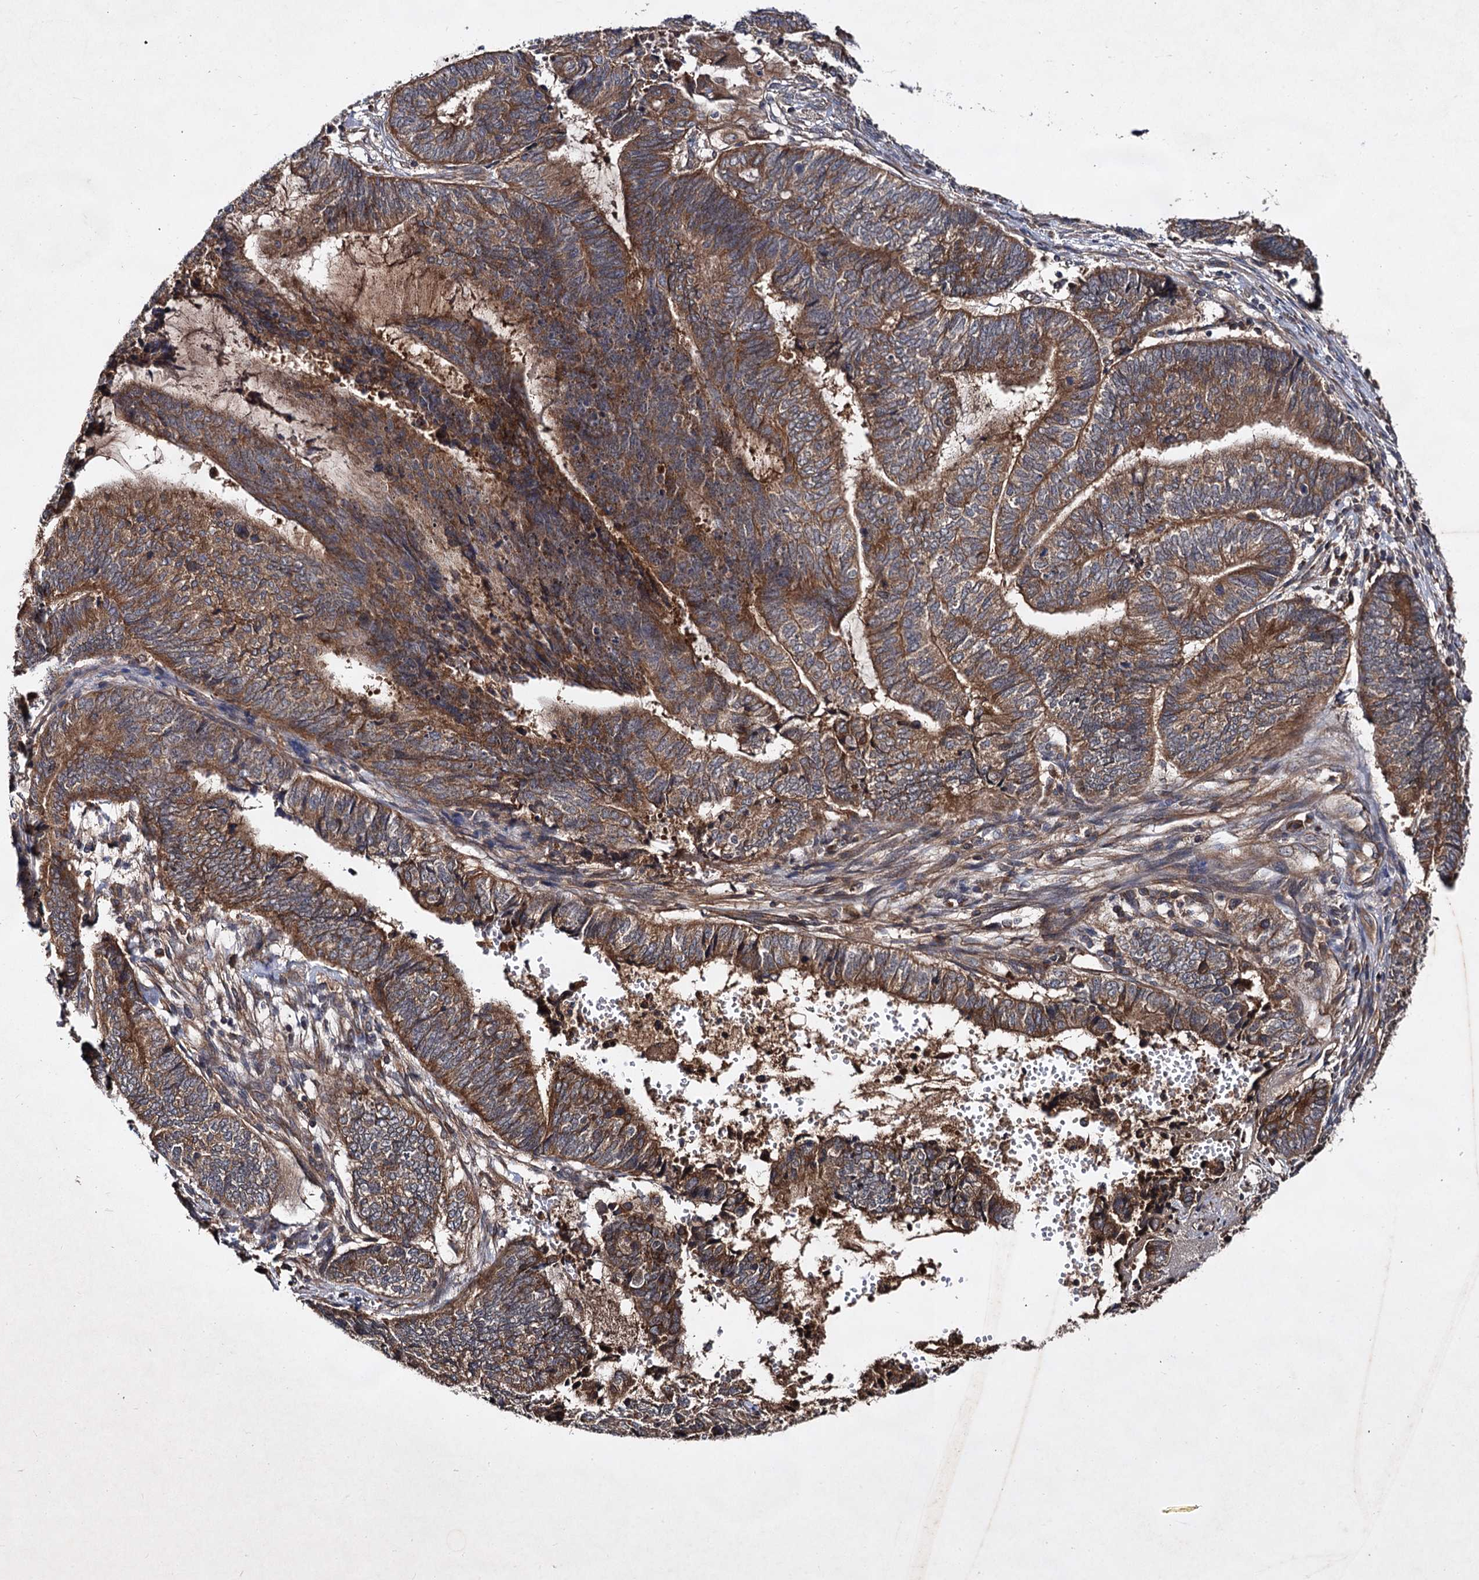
{"staining": {"intensity": "moderate", "quantity": ">75%", "location": "cytoplasmic/membranous"}, "tissue": "endometrial cancer", "cell_type": "Tumor cells", "image_type": "cancer", "snomed": [{"axis": "morphology", "description": "Adenocarcinoma, NOS"}, {"axis": "topography", "description": "Uterus"}, {"axis": "topography", "description": "Endometrium"}], "caption": "Protein staining by IHC exhibits moderate cytoplasmic/membranous staining in approximately >75% of tumor cells in endometrial cancer.", "gene": "TEX9", "patient": {"sex": "female", "age": 70}}